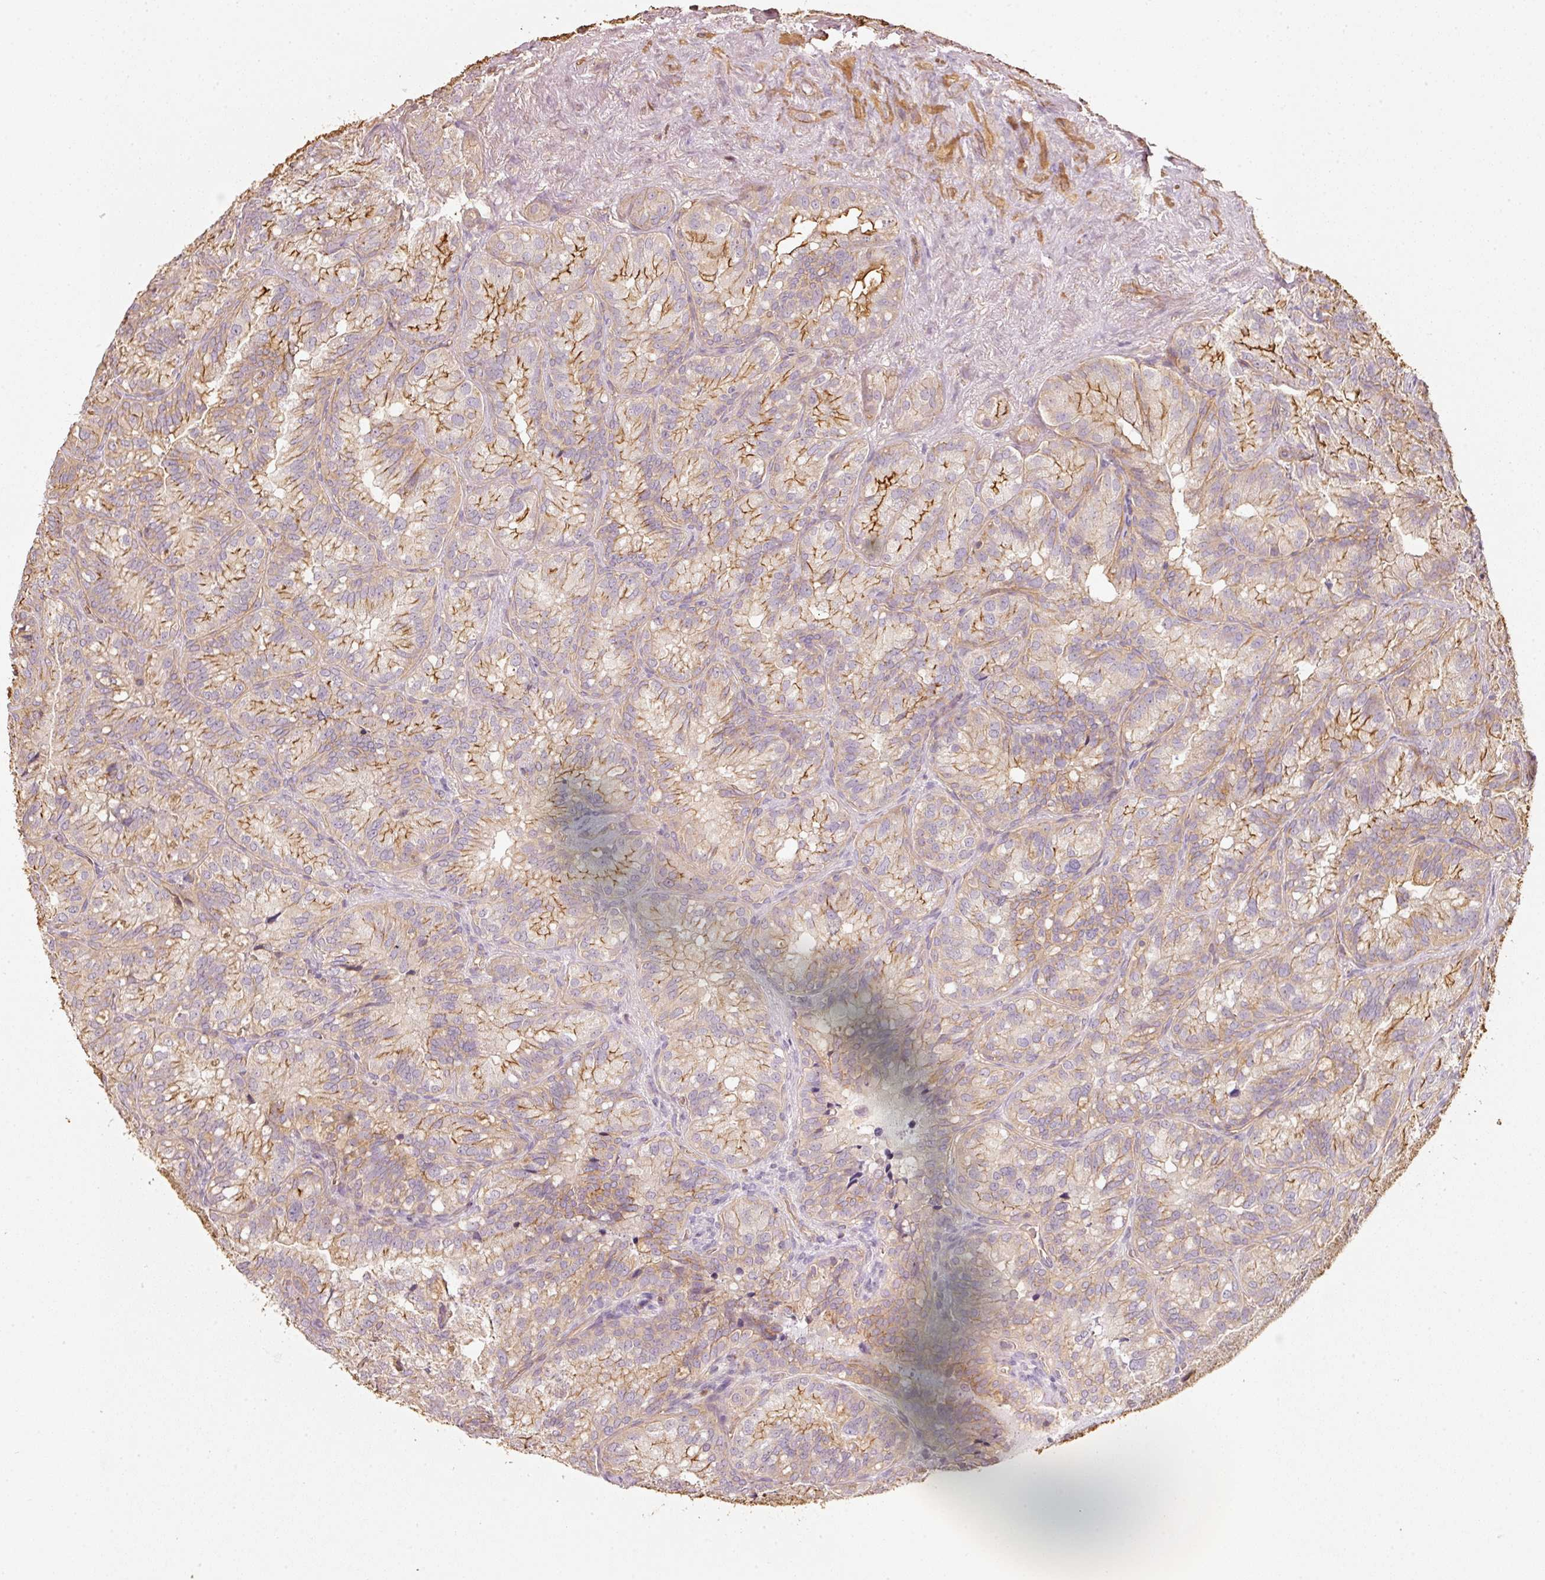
{"staining": {"intensity": "moderate", "quantity": "25%-75%", "location": "cytoplasmic/membranous"}, "tissue": "seminal vesicle", "cell_type": "Glandular cells", "image_type": "normal", "snomed": [{"axis": "morphology", "description": "Normal tissue, NOS"}, {"axis": "topography", "description": "Seminal veicle"}], "caption": "Immunohistochemical staining of normal seminal vesicle reveals moderate cytoplasmic/membranous protein expression in approximately 25%-75% of glandular cells. (DAB IHC, brown staining for protein, blue staining for nuclei).", "gene": "CEP95", "patient": {"sex": "male", "age": 69}}